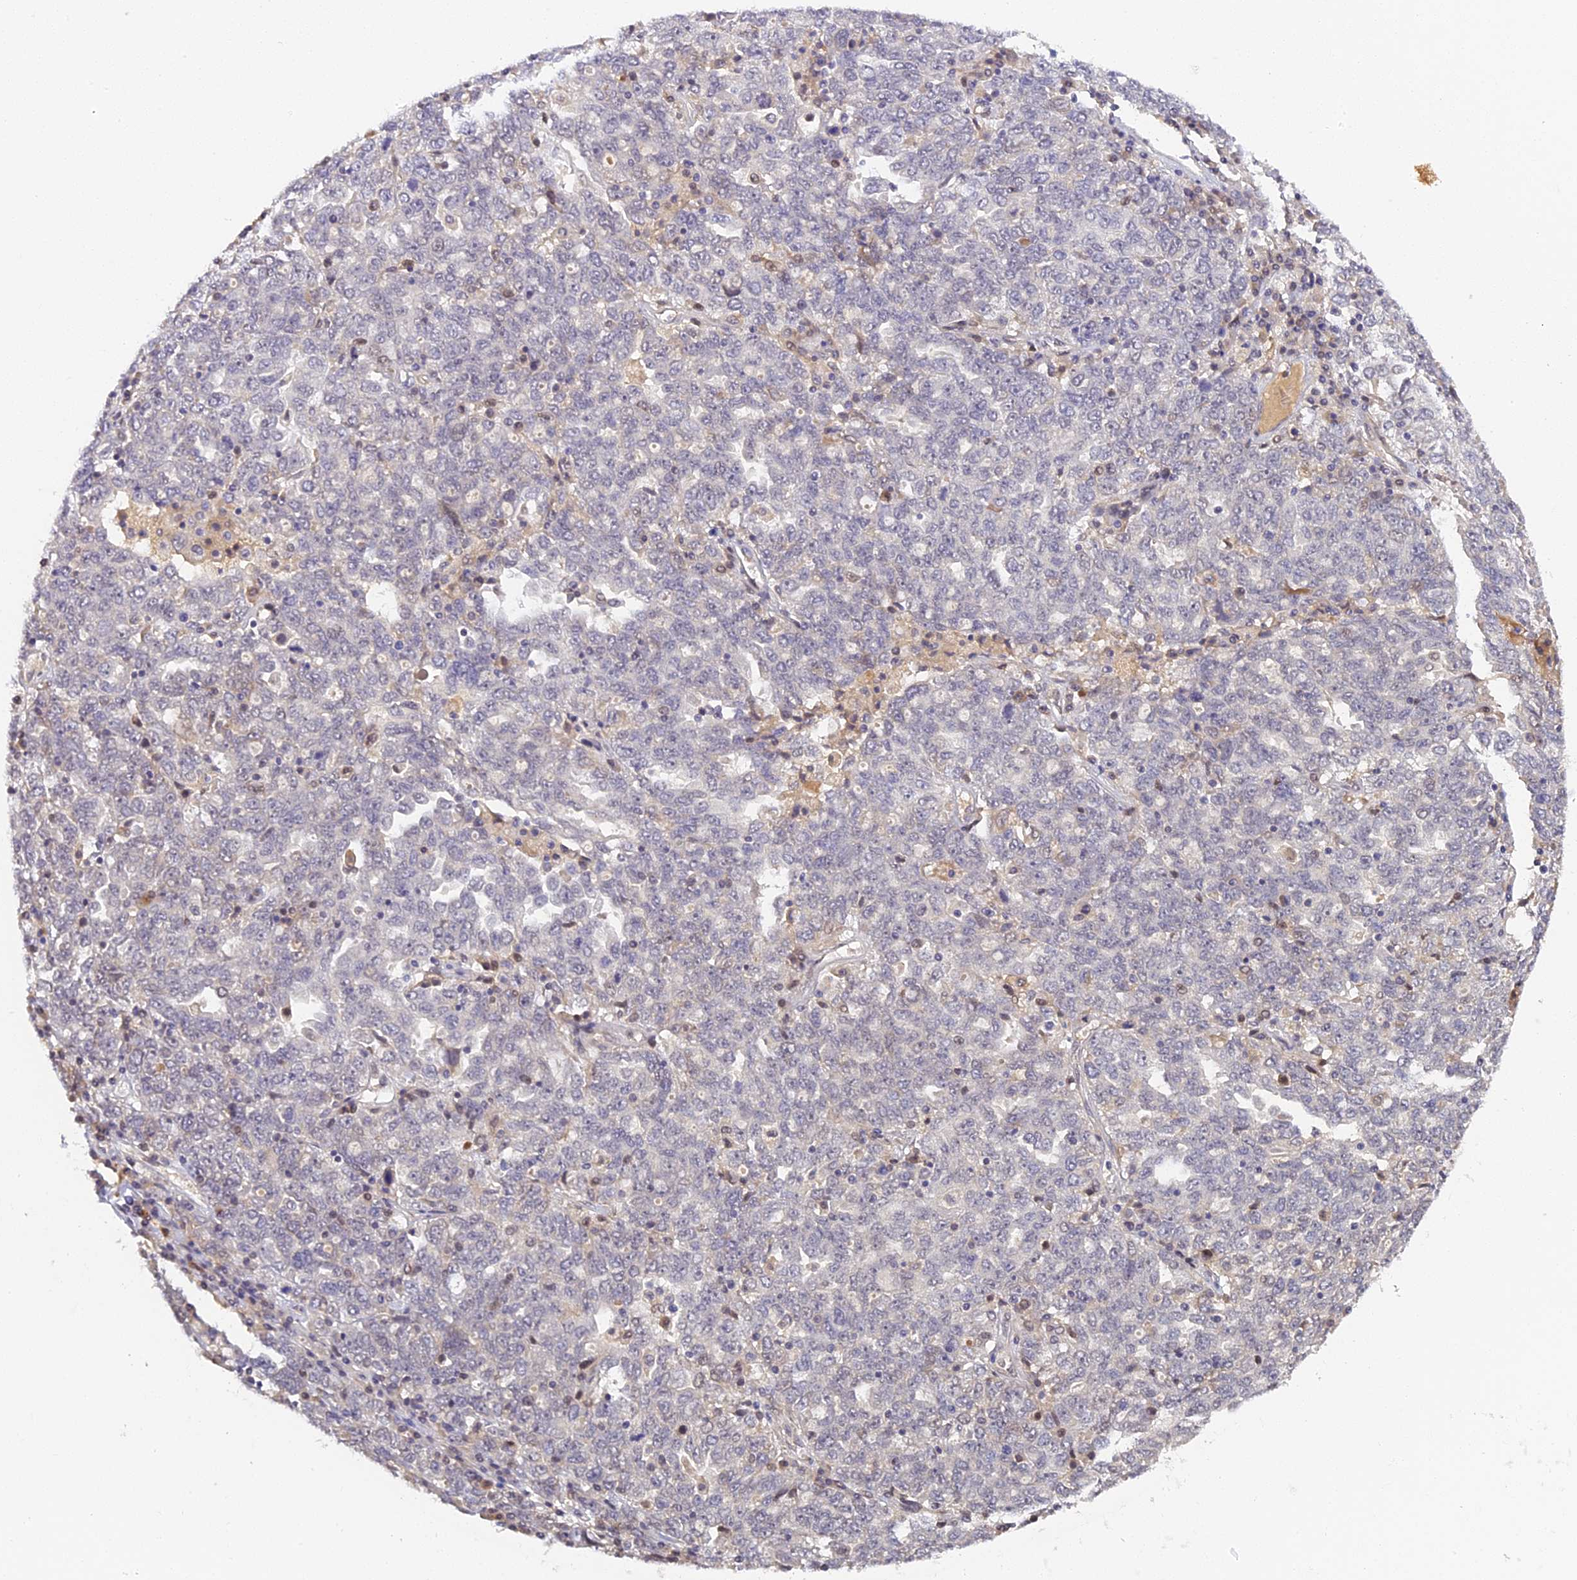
{"staining": {"intensity": "negative", "quantity": "none", "location": "none"}, "tissue": "ovarian cancer", "cell_type": "Tumor cells", "image_type": "cancer", "snomed": [{"axis": "morphology", "description": "Carcinoma, endometroid"}, {"axis": "topography", "description": "Ovary"}], "caption": "DAB immunohistochemical staining of human ovarian cancer (endometroid carcinoma) shows no significant staining in tumor cells. The staining was performed using DAB (3,3'-diaminobenzidine) to visualize the protein expression in brown, while the nuclei were stained in blue with hematoxylin (Magnification: 20x).", "gene": "IMPACT", "patient": {"sex": "female", "age": 62}}